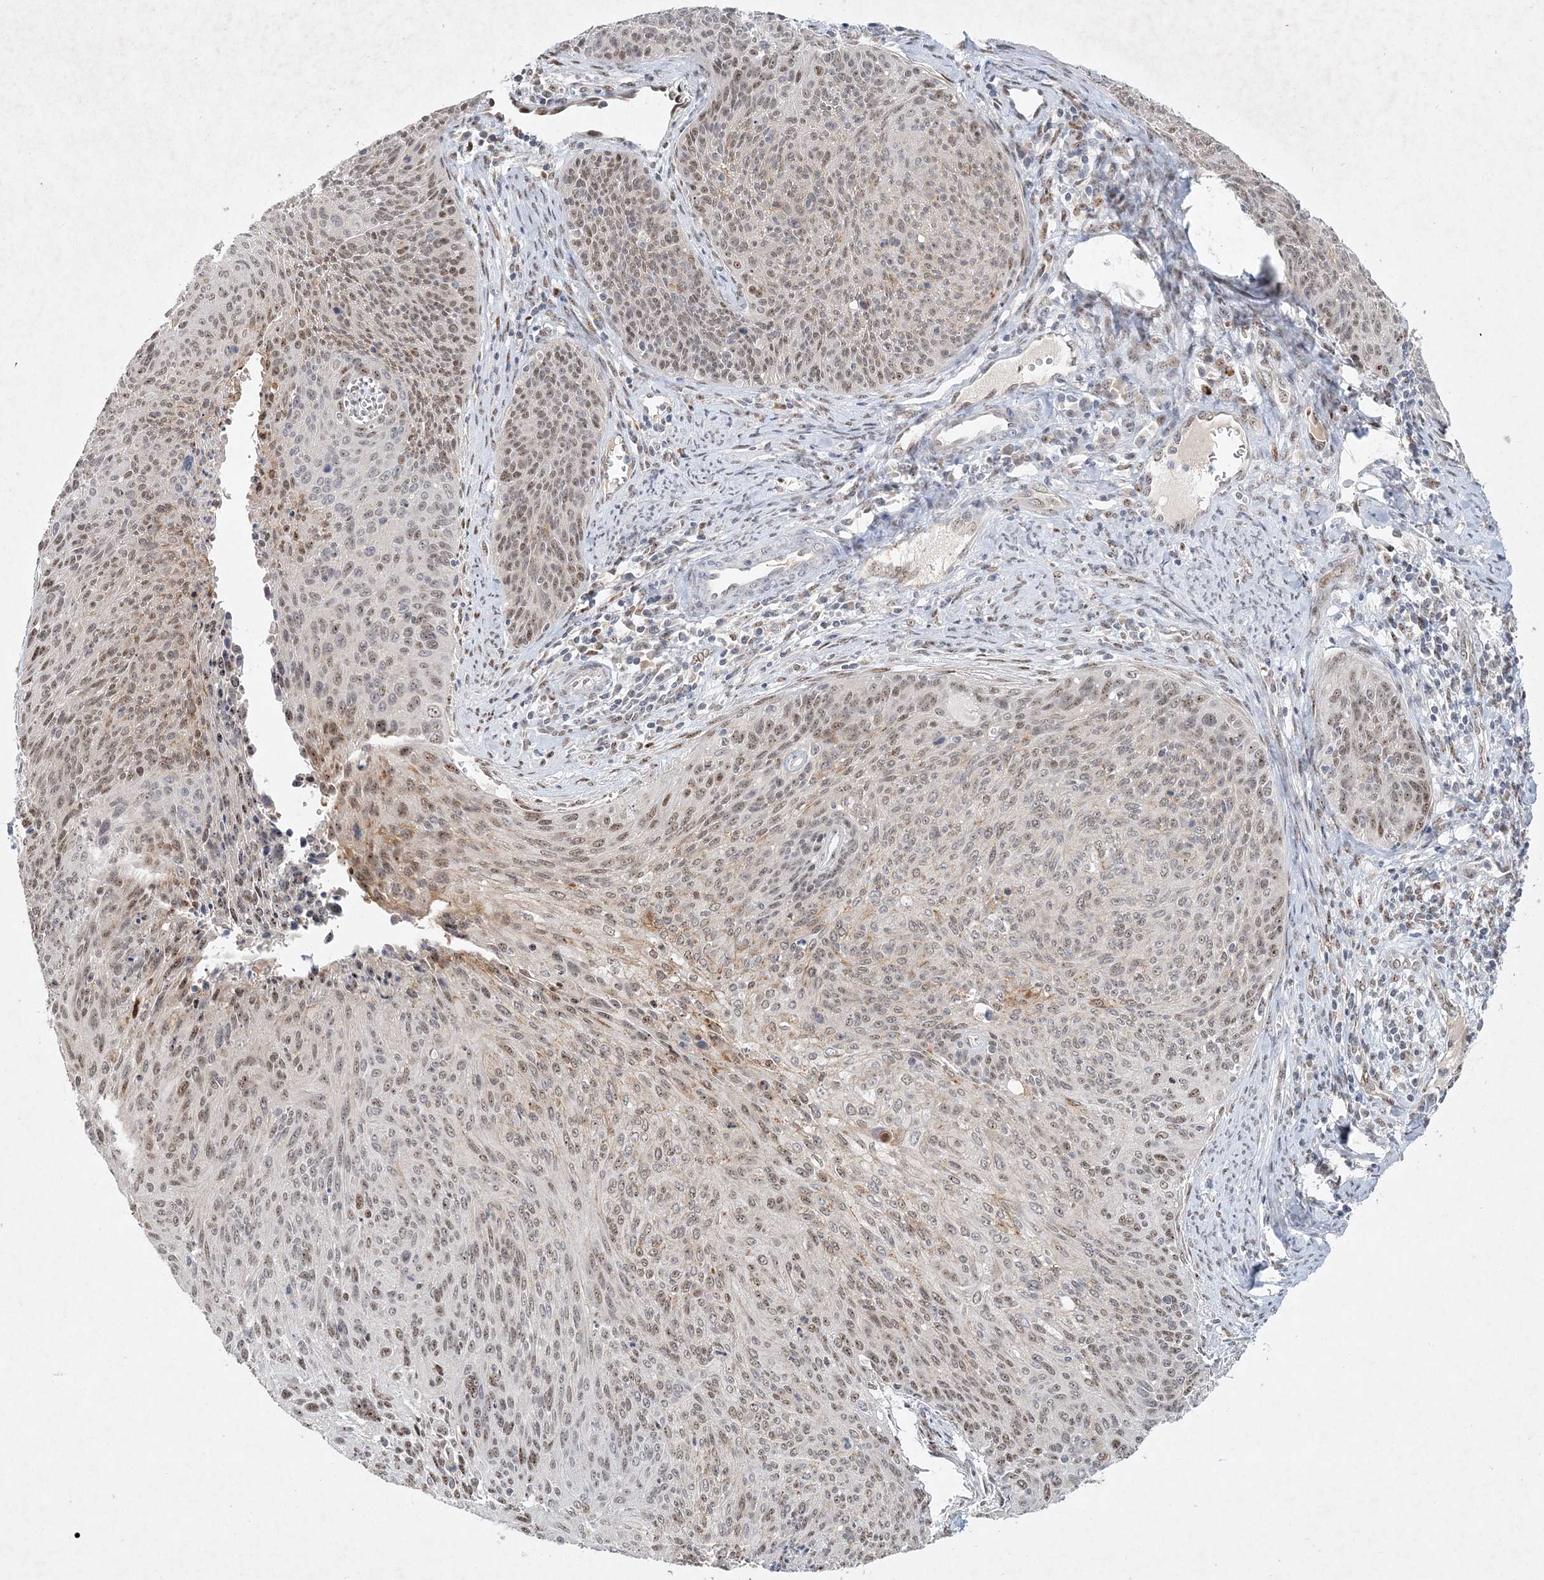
{"staining": {"intensity": "moderate", "quantity": "25%-75%", "location": "nuclear"}, "tissue": "cervical cancer", "cell_type": "Tumor cells", "image_type": "cancer", "snomed": [{"axis": "morphology", "description": "Squamous cell carcinoma, NOS"}, {"axis": "topography", "description": "Cervix"}], "caption": "A brown stain labels moderate nuclear positivity of a protein in cervical squamous cell carcinoma tumor cells.", "gene": "GIN1", "patient": {"sex": "female", "age": 55}}